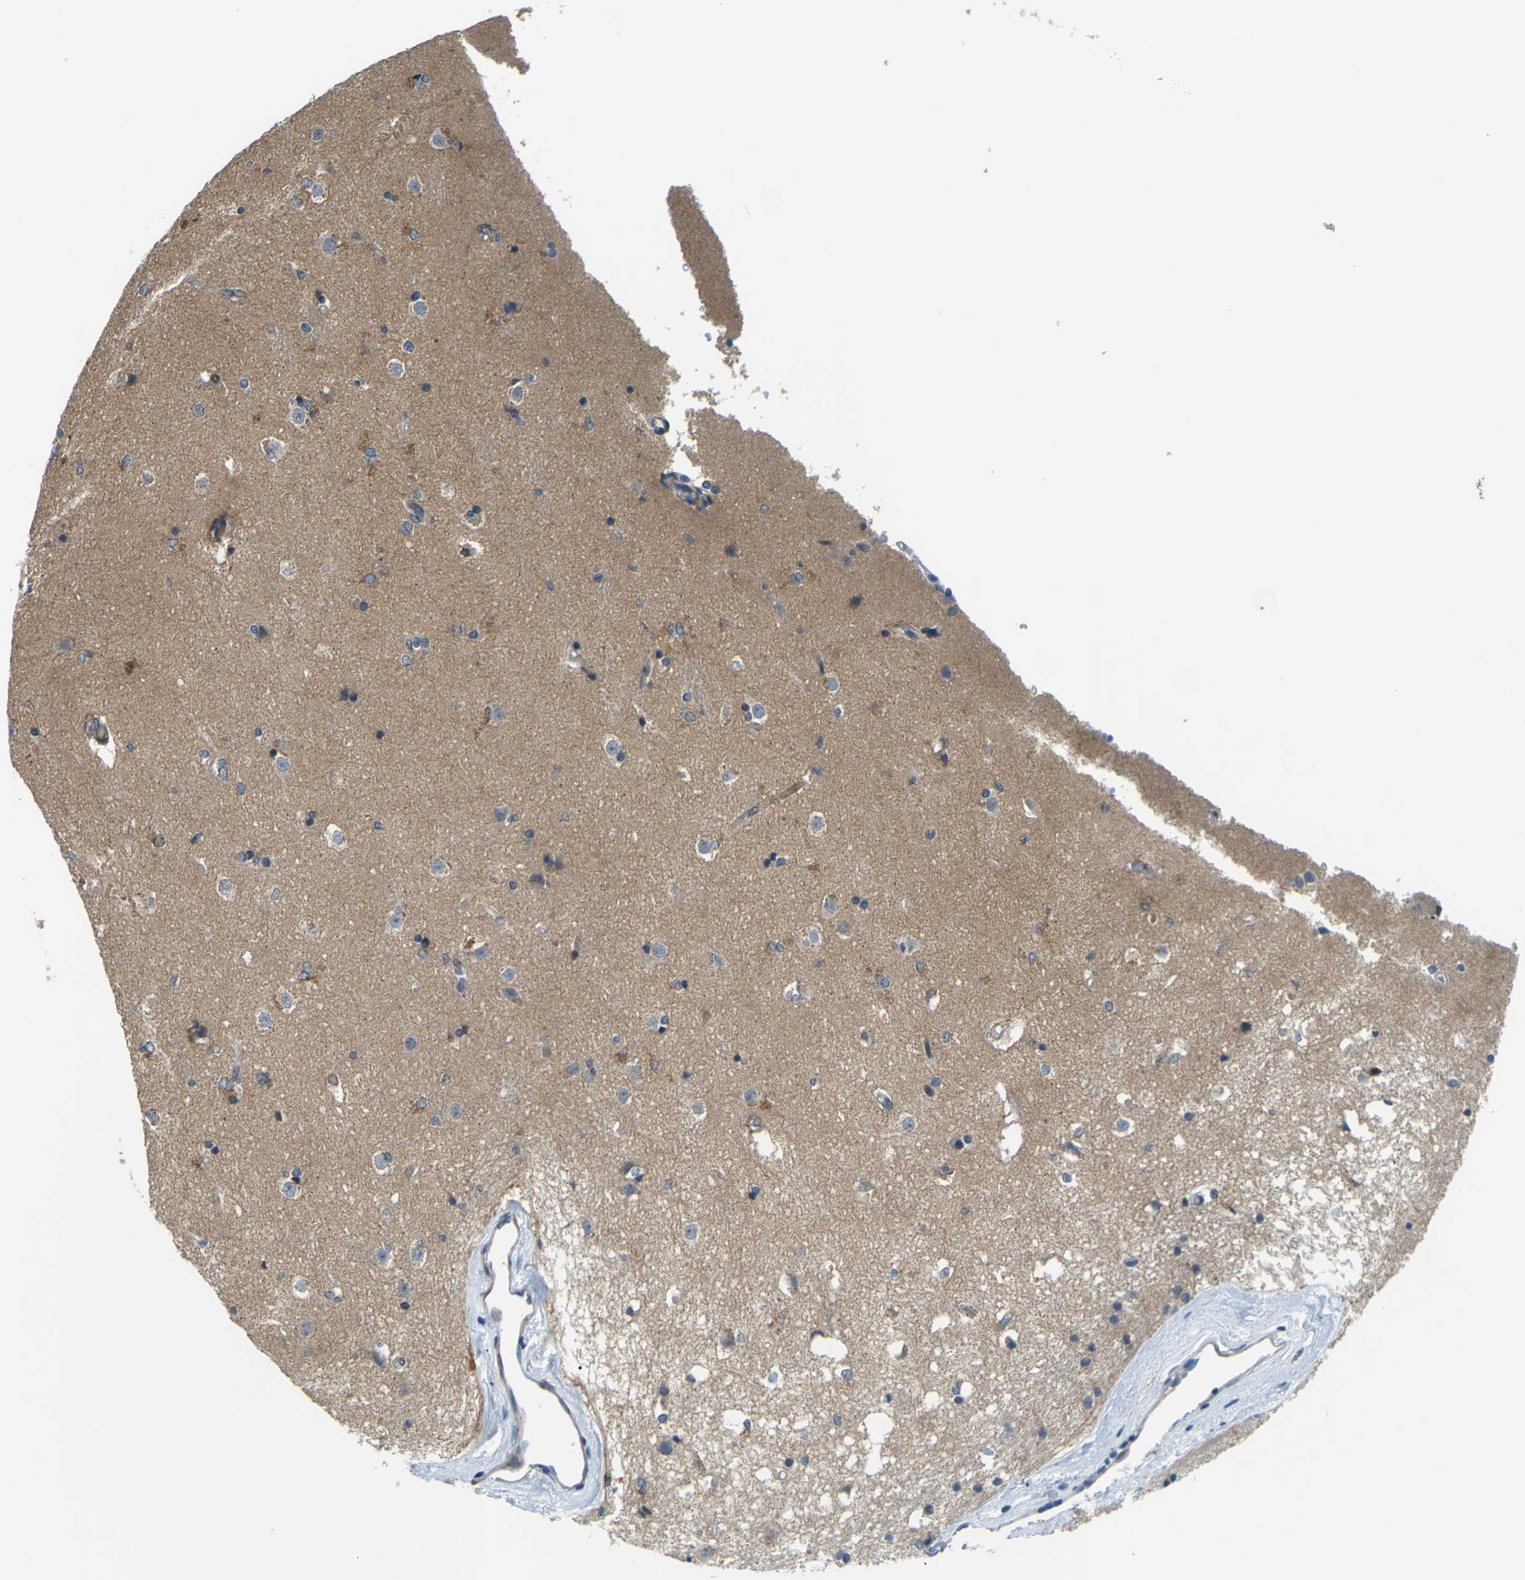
{"staining": {"intensity": "weak", "quantity": "<25%", "location": "cytoplasmic/membranous"}, "tissue": "caudate", "cell_type": "Glial cells", "image_type": "normal", "snomed": [{"axis": "morphology", "description": "Normal tissue, NOS"}, {"axis": "topography", "description": "Lateral ventricle wall"}], "caption": "A high-resolution photomicrograph shows immunohistochemistry (IHC) staining of unremarkable caudate, which shows no significant expression in glial cells.", "gene": "SLC13A3", "patient": {"sex": "female", "age": 19}}